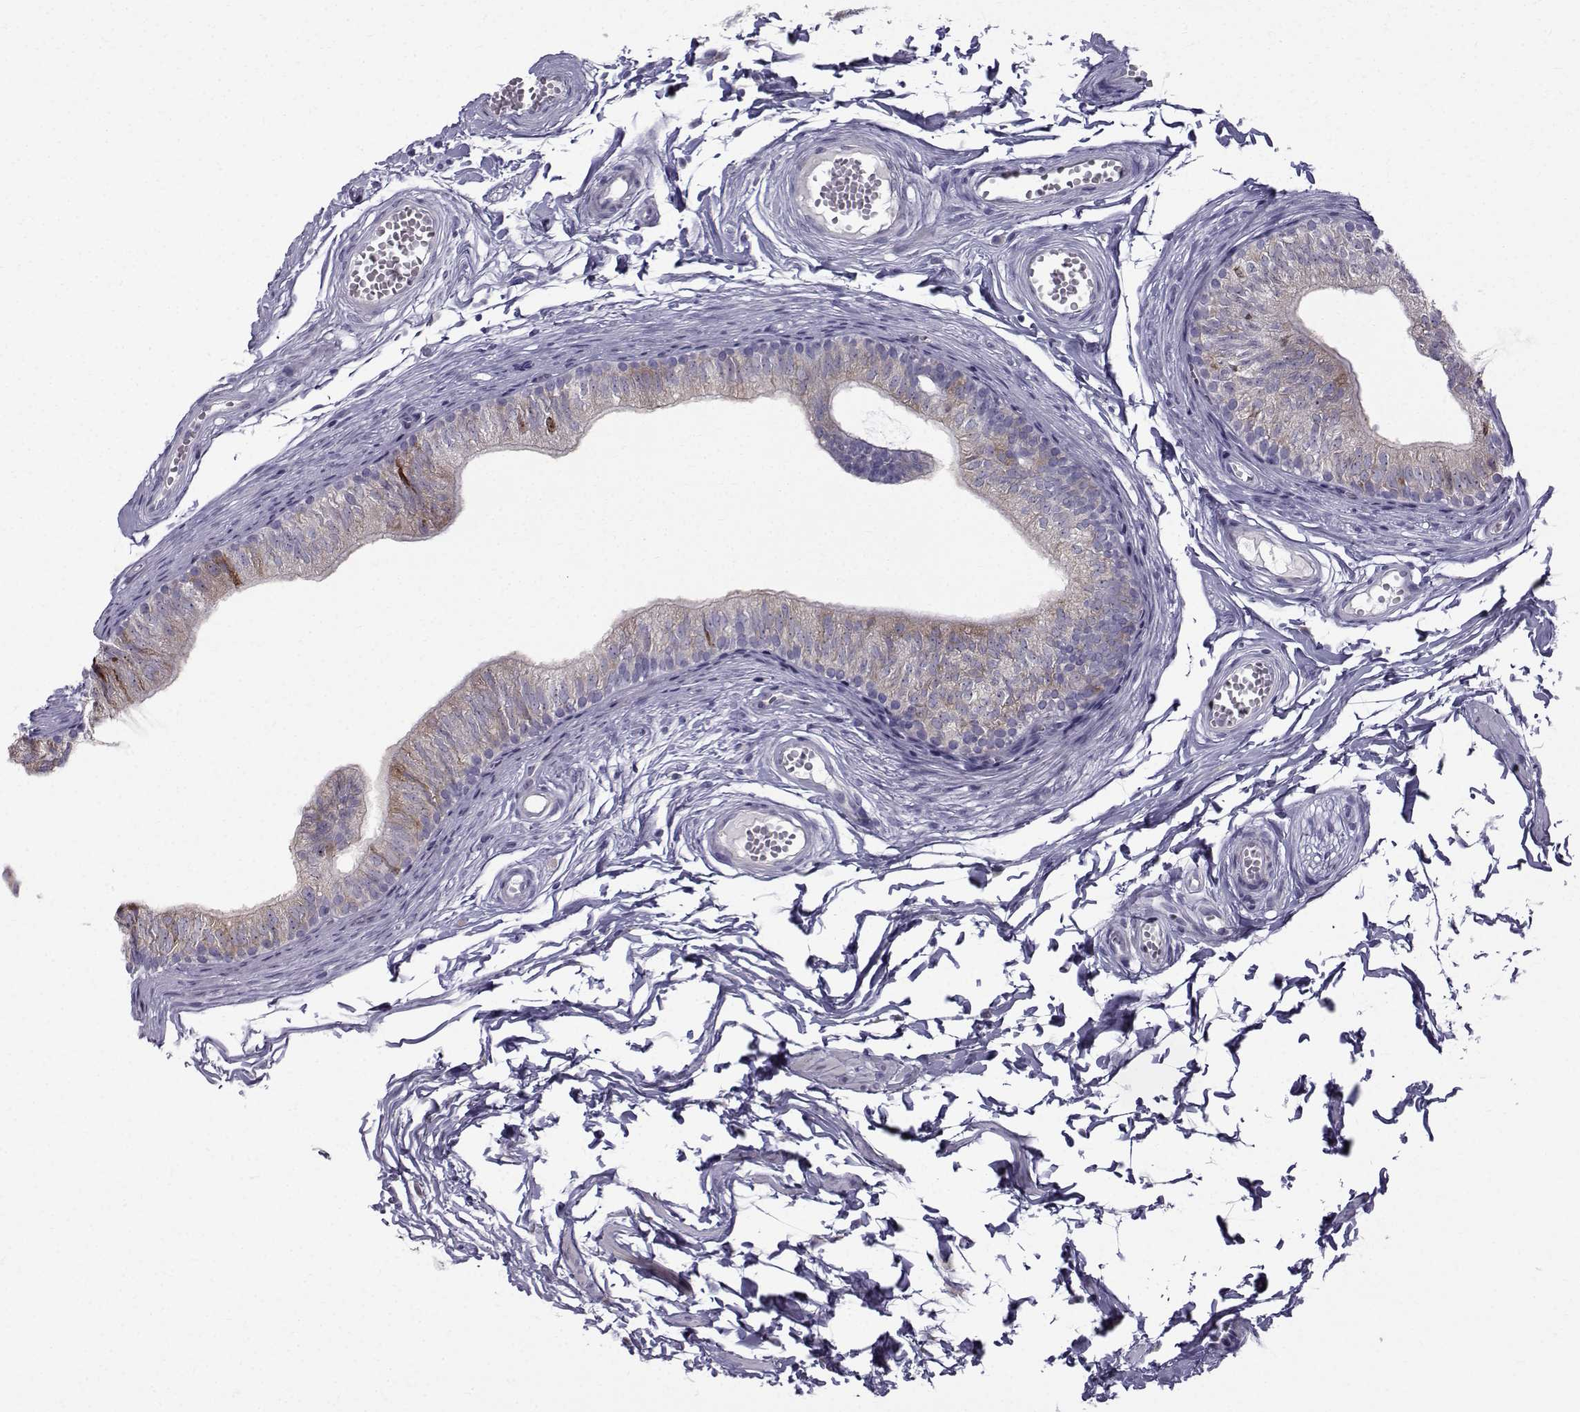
{"staining": {"intensity": "moderate", "quantity": "25%-75%", "location": "cytoplasmic/membranous"}, "tissue": "epididymis", "cell_type": "Glandular cells", "image_type": "normal", "snomed": [{"axis": "morphology", "description": "Normal tissue, NOS"}, {"axis": "topography", "description": "Epididymis"}], "caption": "Protein analysis of normal epididymis reveals moderate cytoplasmic/membranous staining in approximately 25%-75% of glandular cells. (IHC, brightfield microscopy, high magnification).", "gene": "ROPN1B", "patient": {"sex": "male", "age": 22}}